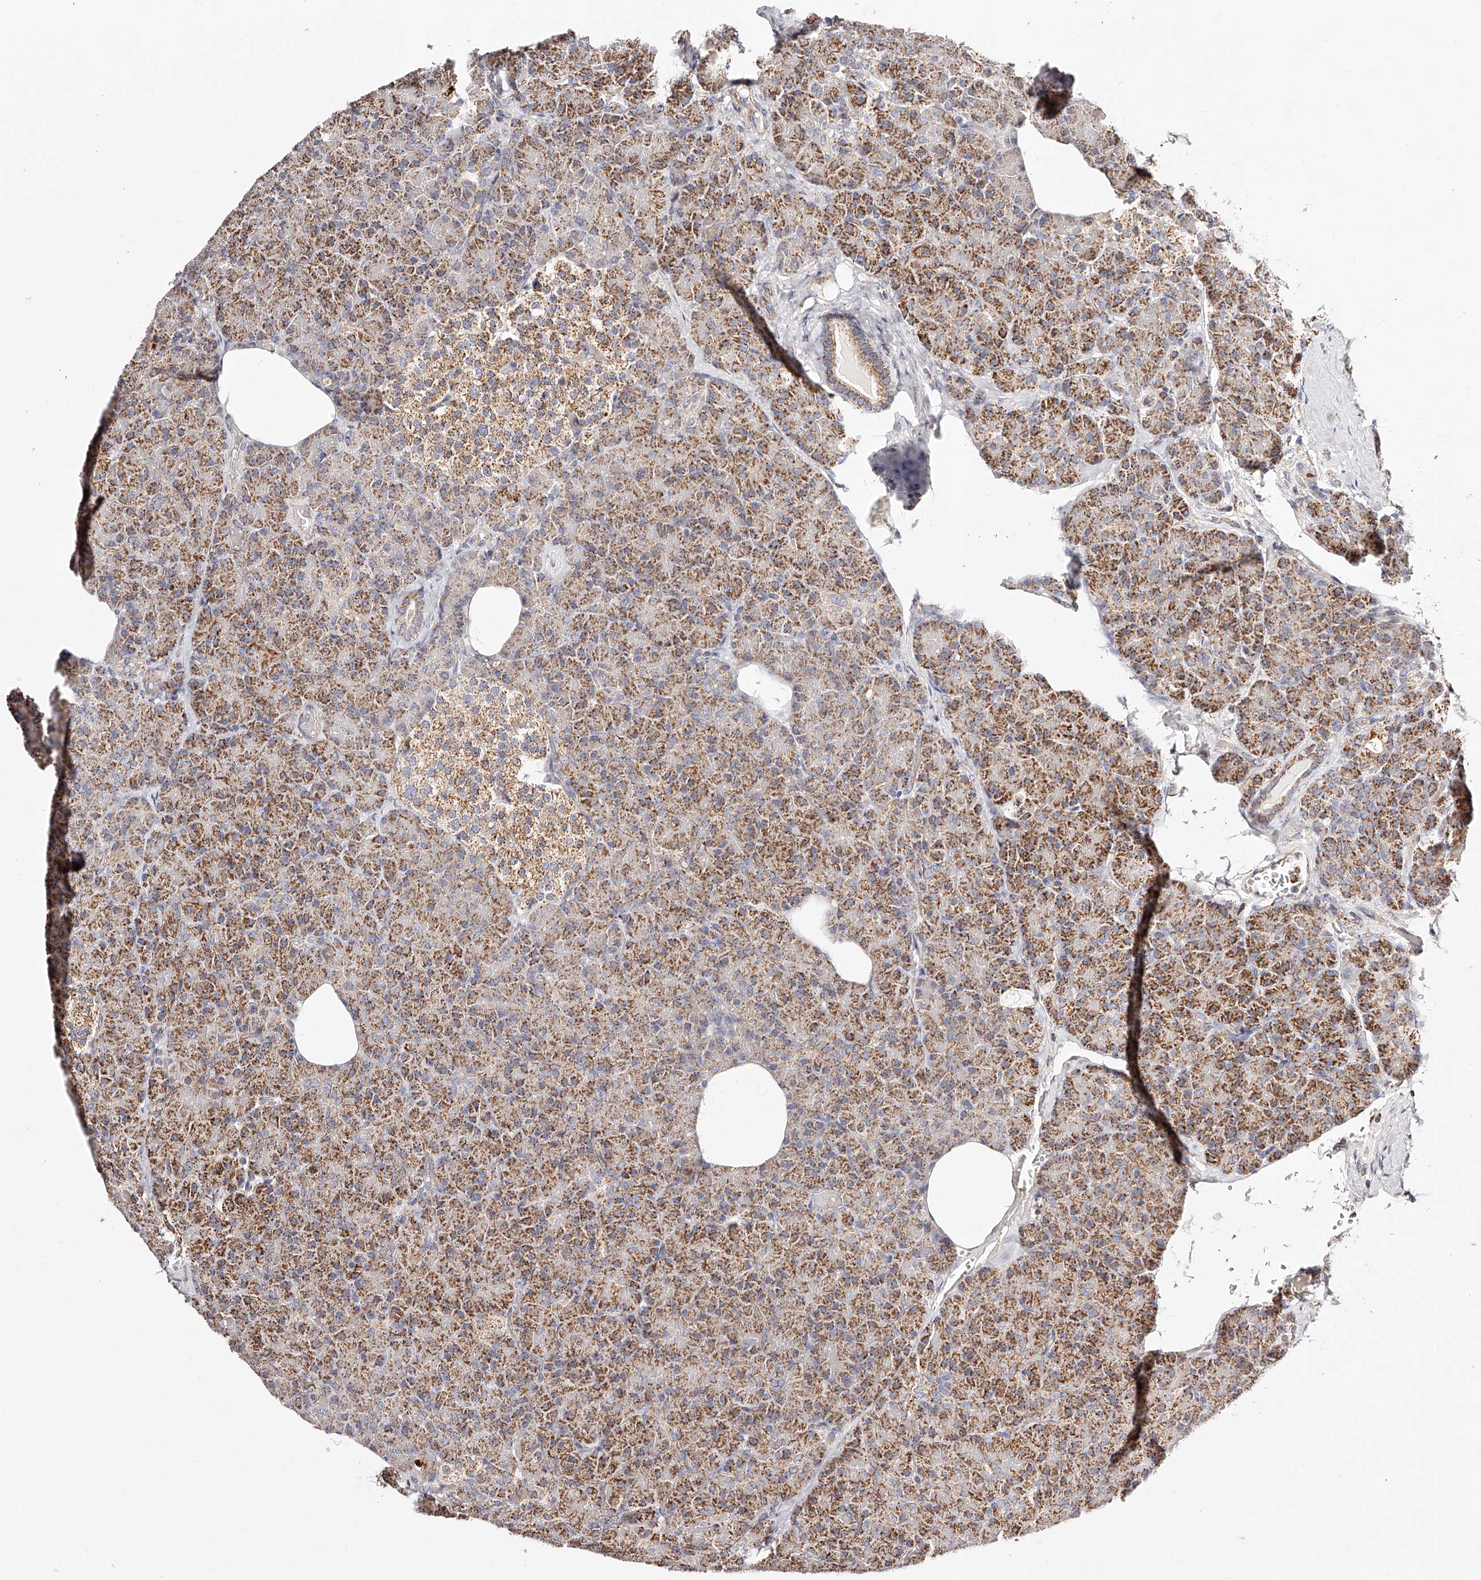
{"staining": {"intensity": "strong", "quantity": "25%-75%", "location": "cytoplasmic/membranous"}, "tissue": "pancreas", "cell_type": "Exocrine glandular cells", "image_type": "normal", "snomed": [{"axis": "morphology", "description": "Normal tissue, NOS"}, {"axis": "topography", "description": "Pancreas"}], "caption": "Strong cytoplasmic/membranous expression for a protein is appreciated in approximately 25%-75% of exocrine glandular cells of benign pancreas using immunohistochemistry (IHC).", "gene": "NDUFV3", "patient": {"sex": "female", "age": 43}}